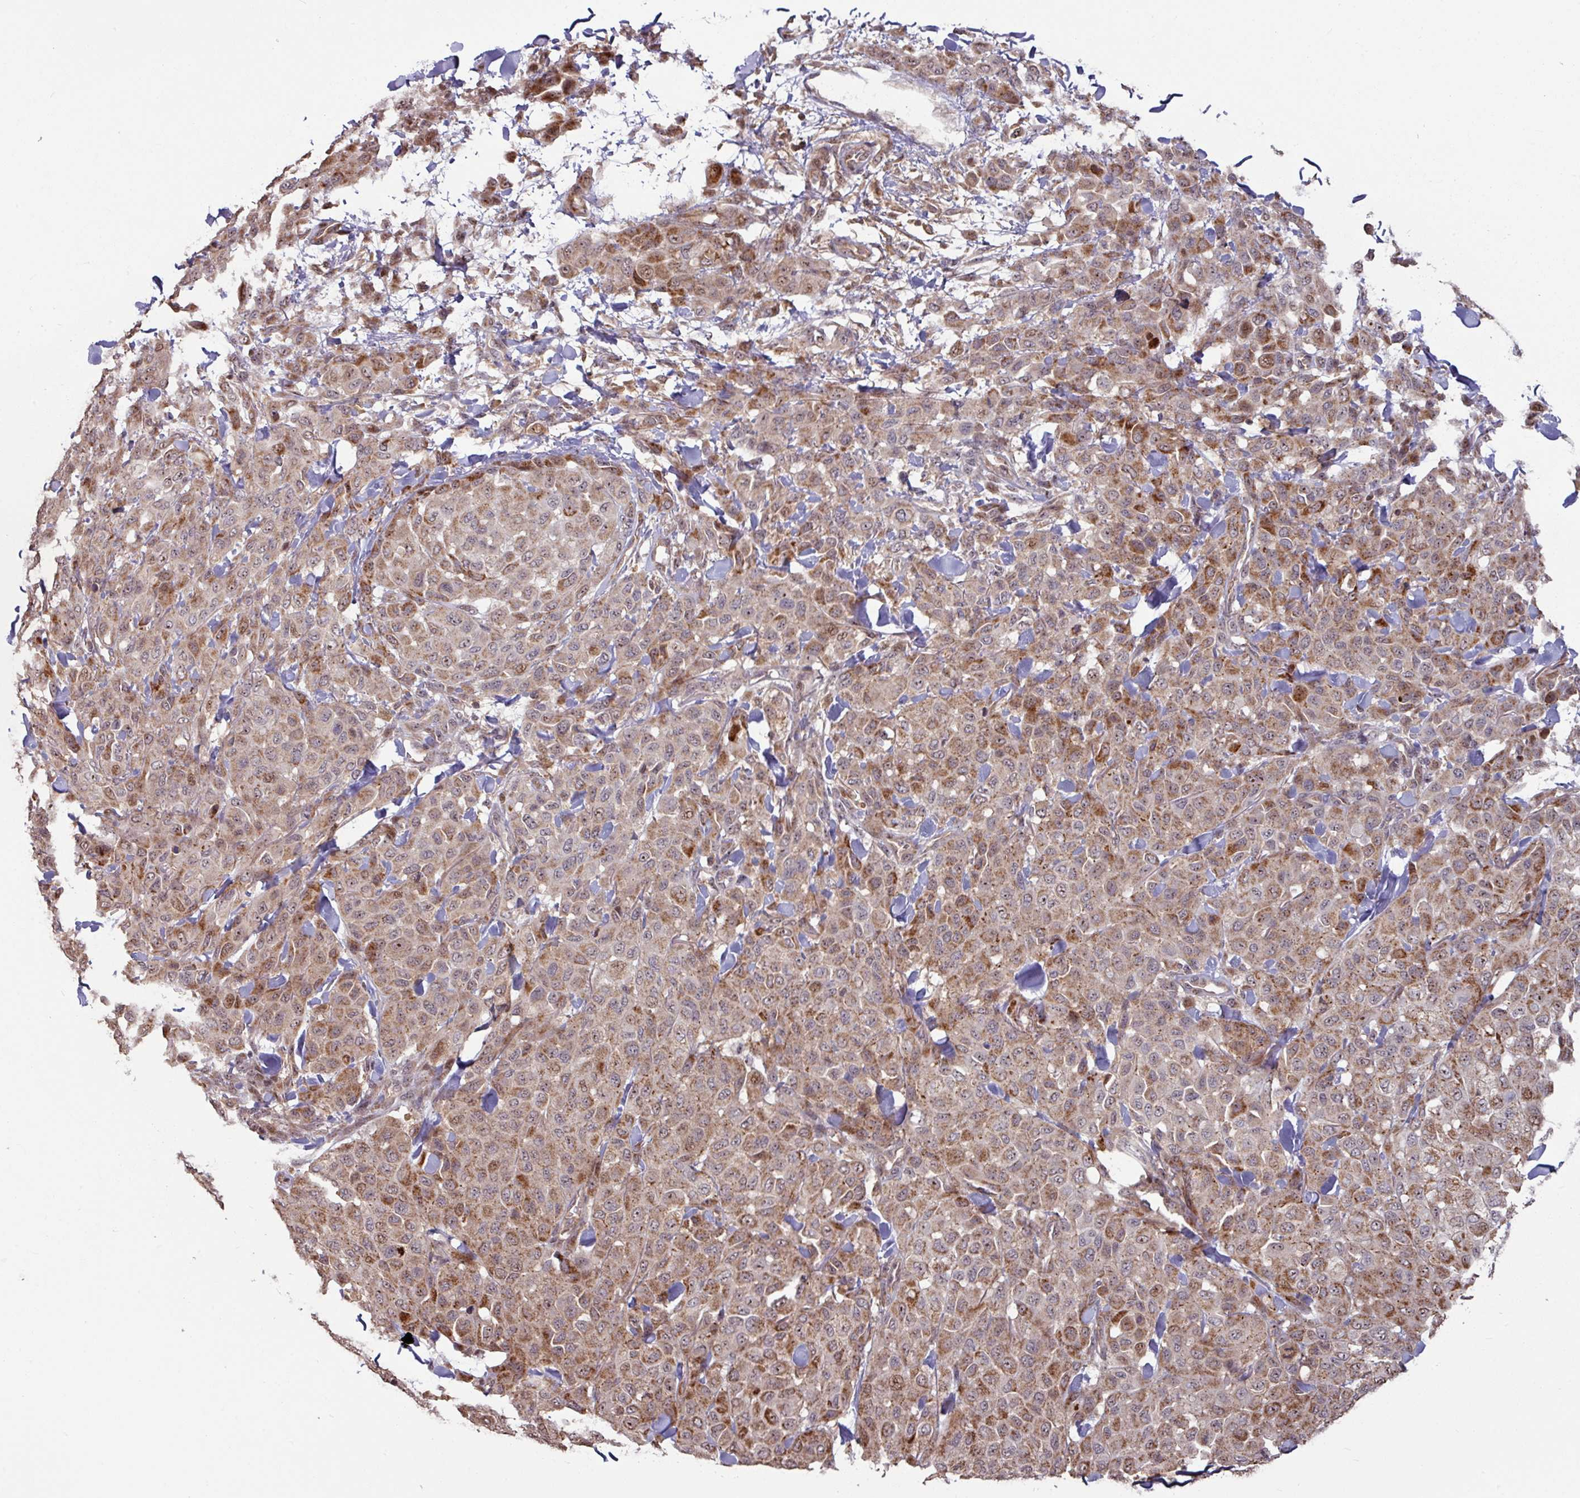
{"staining": {"intensity": "strong", "quantity": "25%-75%", "location": "cytoplasmic/membranous"}, "tissue": "melanoma", "cell_type": "Tumor cells", "image_type": "cancer", "snomed": [{"axis": "morphology", "description": "Malignant melanoma, Metastatic site"}, {"axis": "topography", "description": "Skin"}], "caption": "A brown stain shows strong cytoplasmic/membranous staining of a protein in malignant melanoma (metastatic site) tumor cells. Using DAB (brown) and hematoxylin (blue) stains, captured at high magnification using brightfield microscopy.", "gene": "OR2D3", "patient": {"sex": "female", "age": 81}}